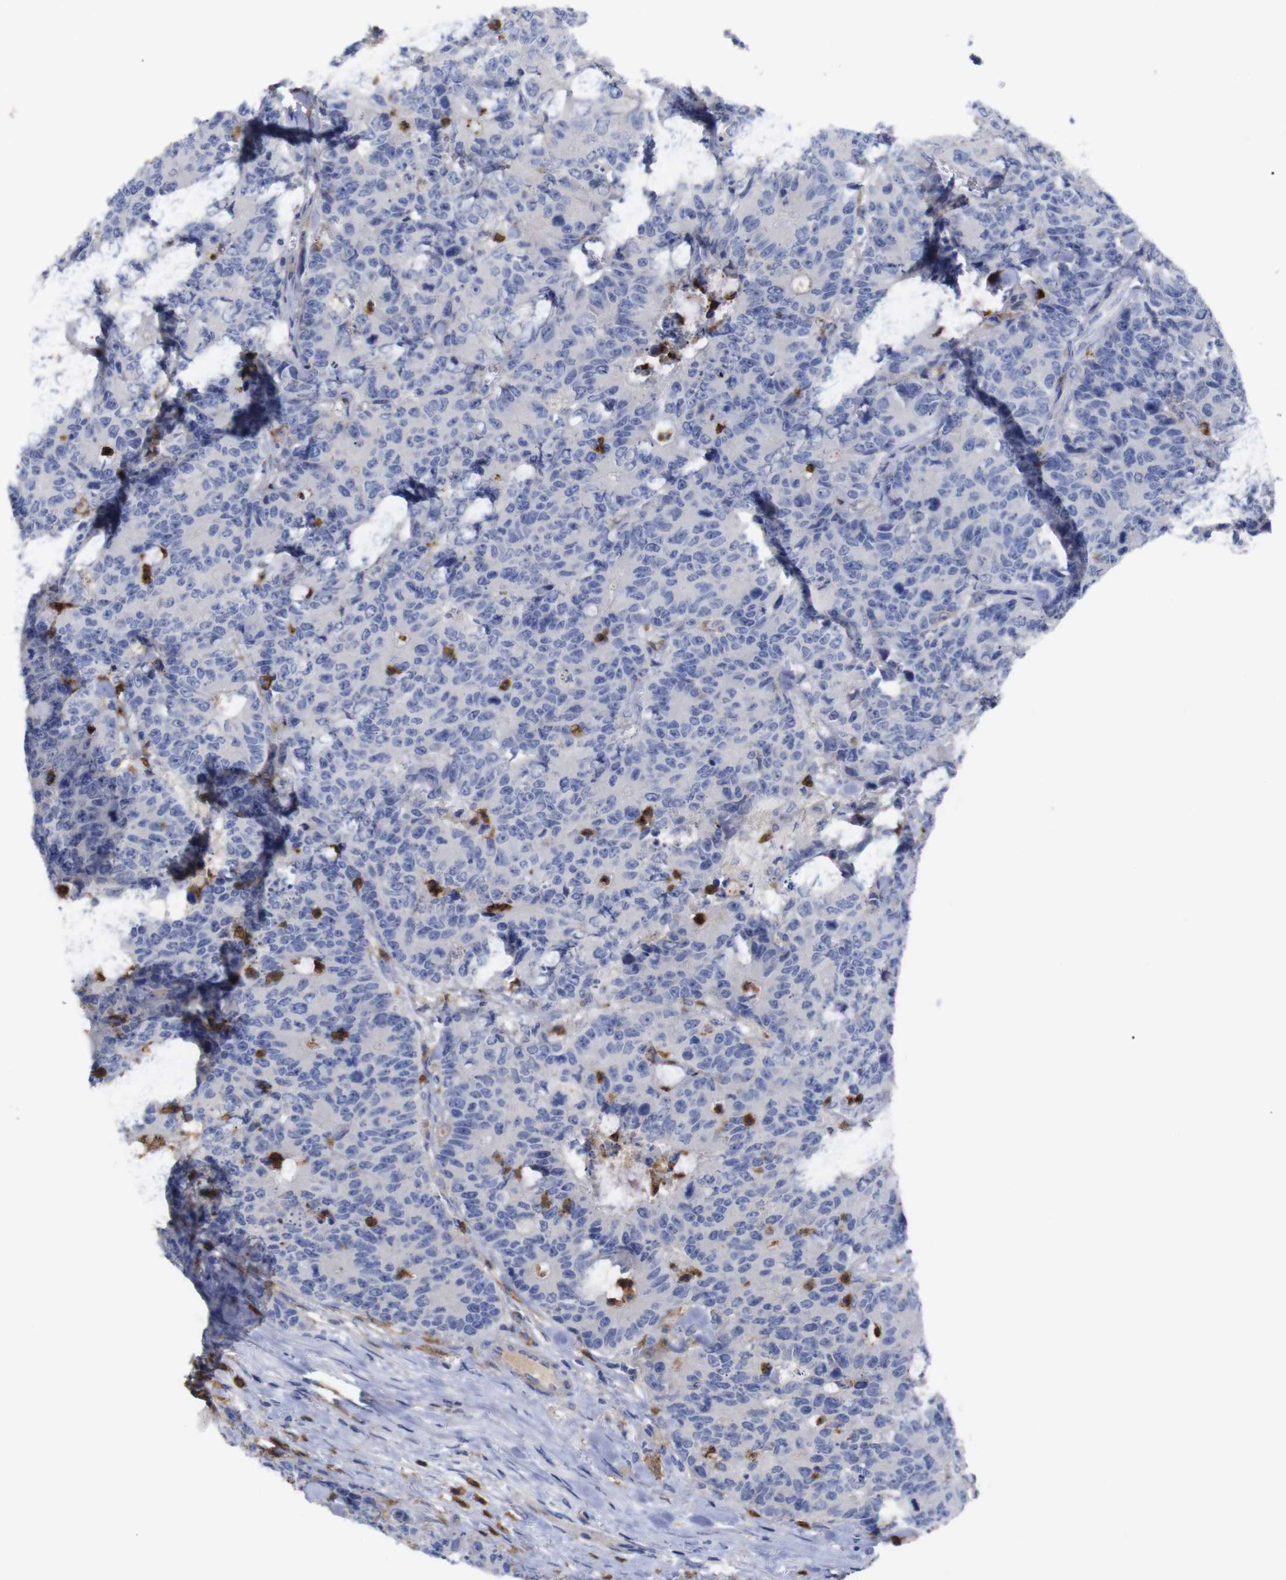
{"staining": {"intensity": "negative", "quantity": "none", "location": "none"}, "tissue": "colorectal cancer", "cell_type": "Tumor cells", "image_type": "cancer", "snomed": [{"axis": "morphology", "description": "Adenocarcinoma, NOS"}, {"axis": "topography", "description": "Colon"}], "caption": "The photomicrograph demonstrates no significant expression in tumor cells of colorectal cancer (adenocarcinoma).", "gene": "C5AR1", "patient": {"sex": "female", "age": 86}}